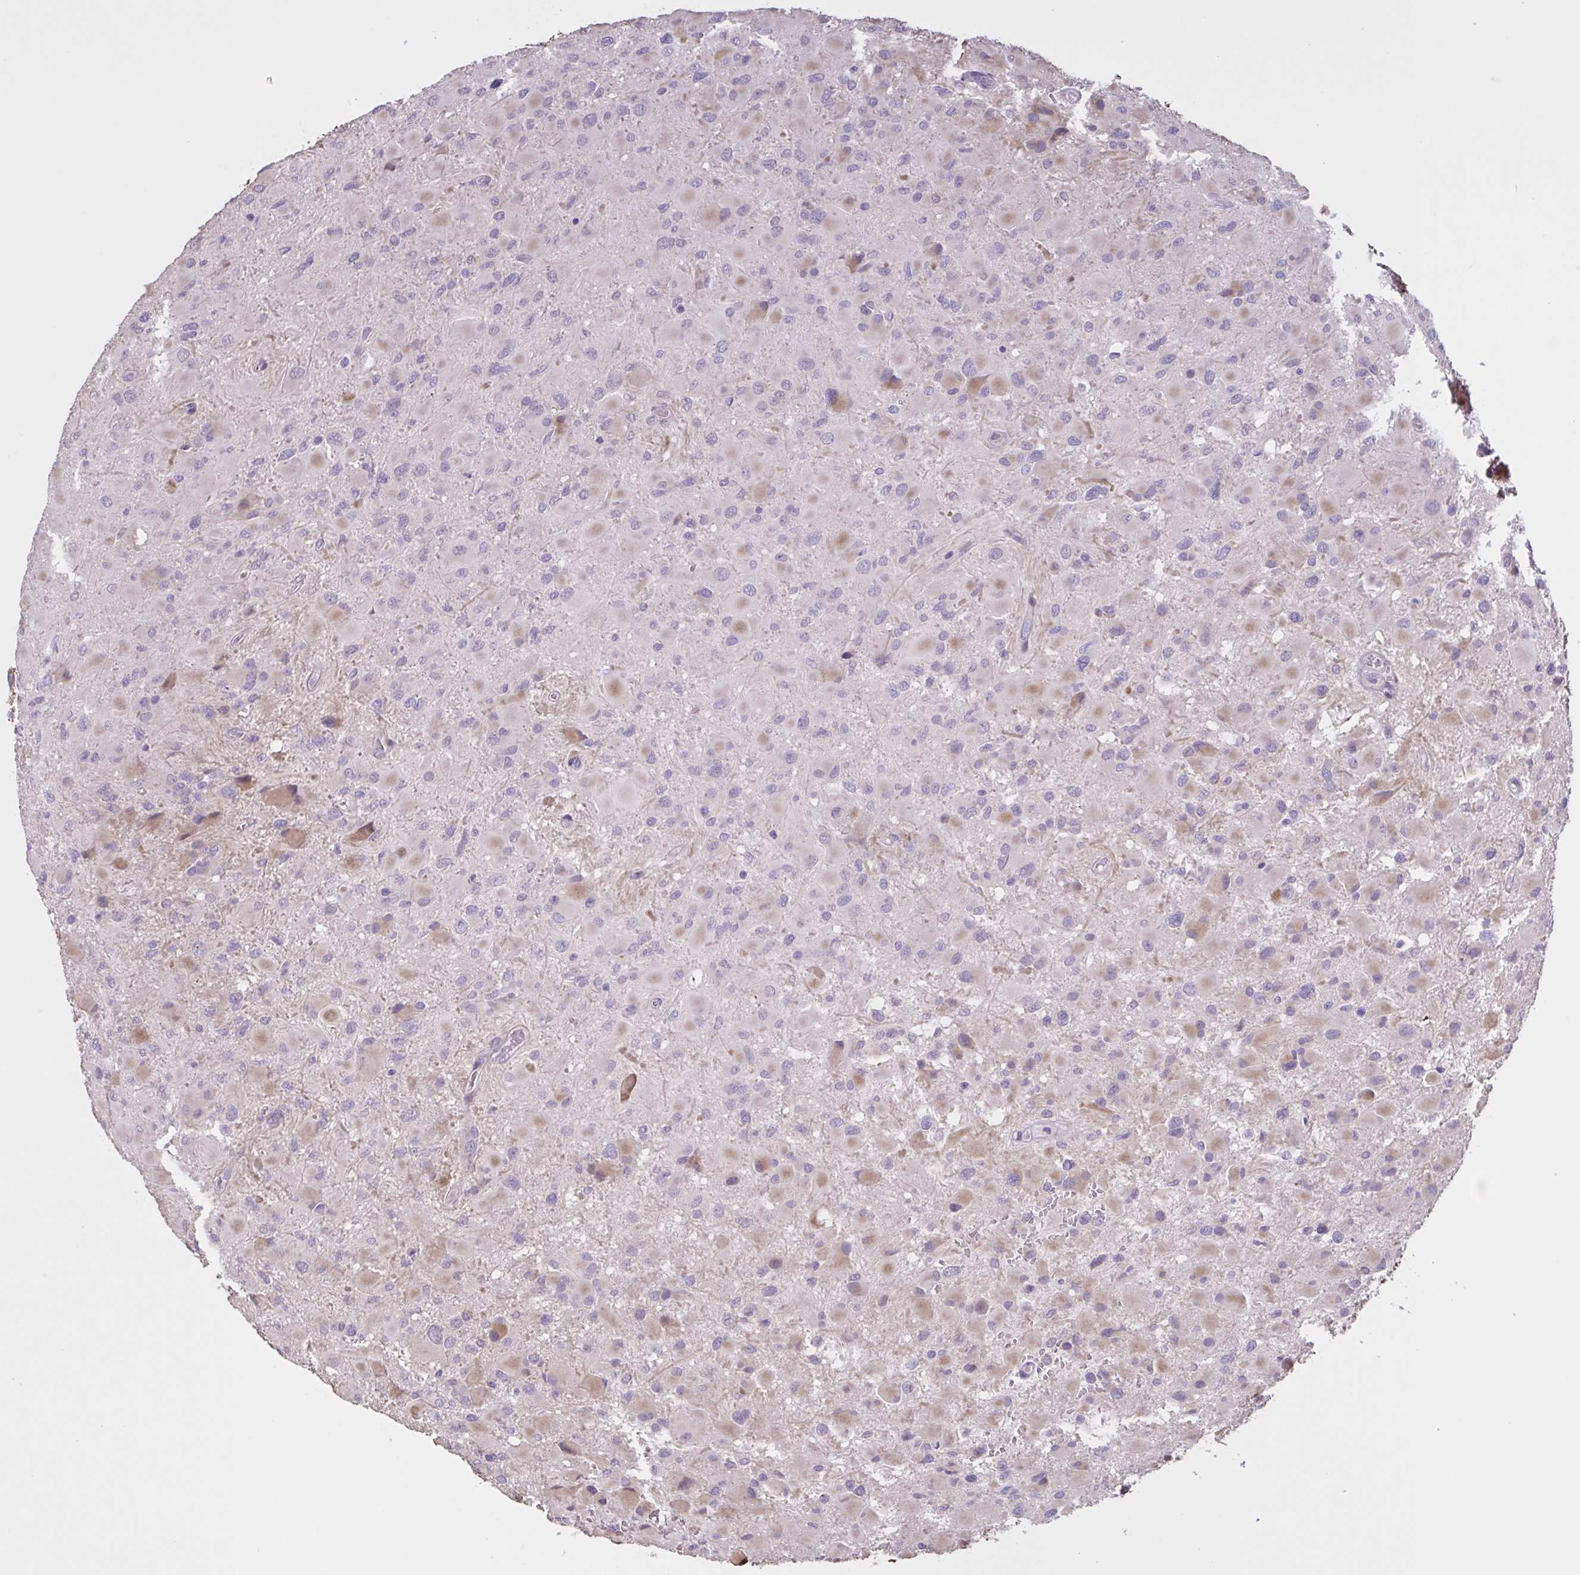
{"staining": {"intensity": "negative", "quantity": "none", "location": "none"}, "tissue": "glioma", "cell_type": "Tumor cells", "image_type": "cancer", "snomed": [{"axis": "morphology", "description": "Glioma, malignant, High grade"}, {"axis": "topography", "description": "Cerebral cortex"}], "caption": "Glioma was stained to show a protein in brown. There is no significant expression in tumor cells. (Stains: DAB immunohistochemistry with hematoxylin counter stain, Microscopy: brightfield microscopy at high magnification).", "gene": "MRGPRX2", "patient": {"sex": "female", "age": 36}}